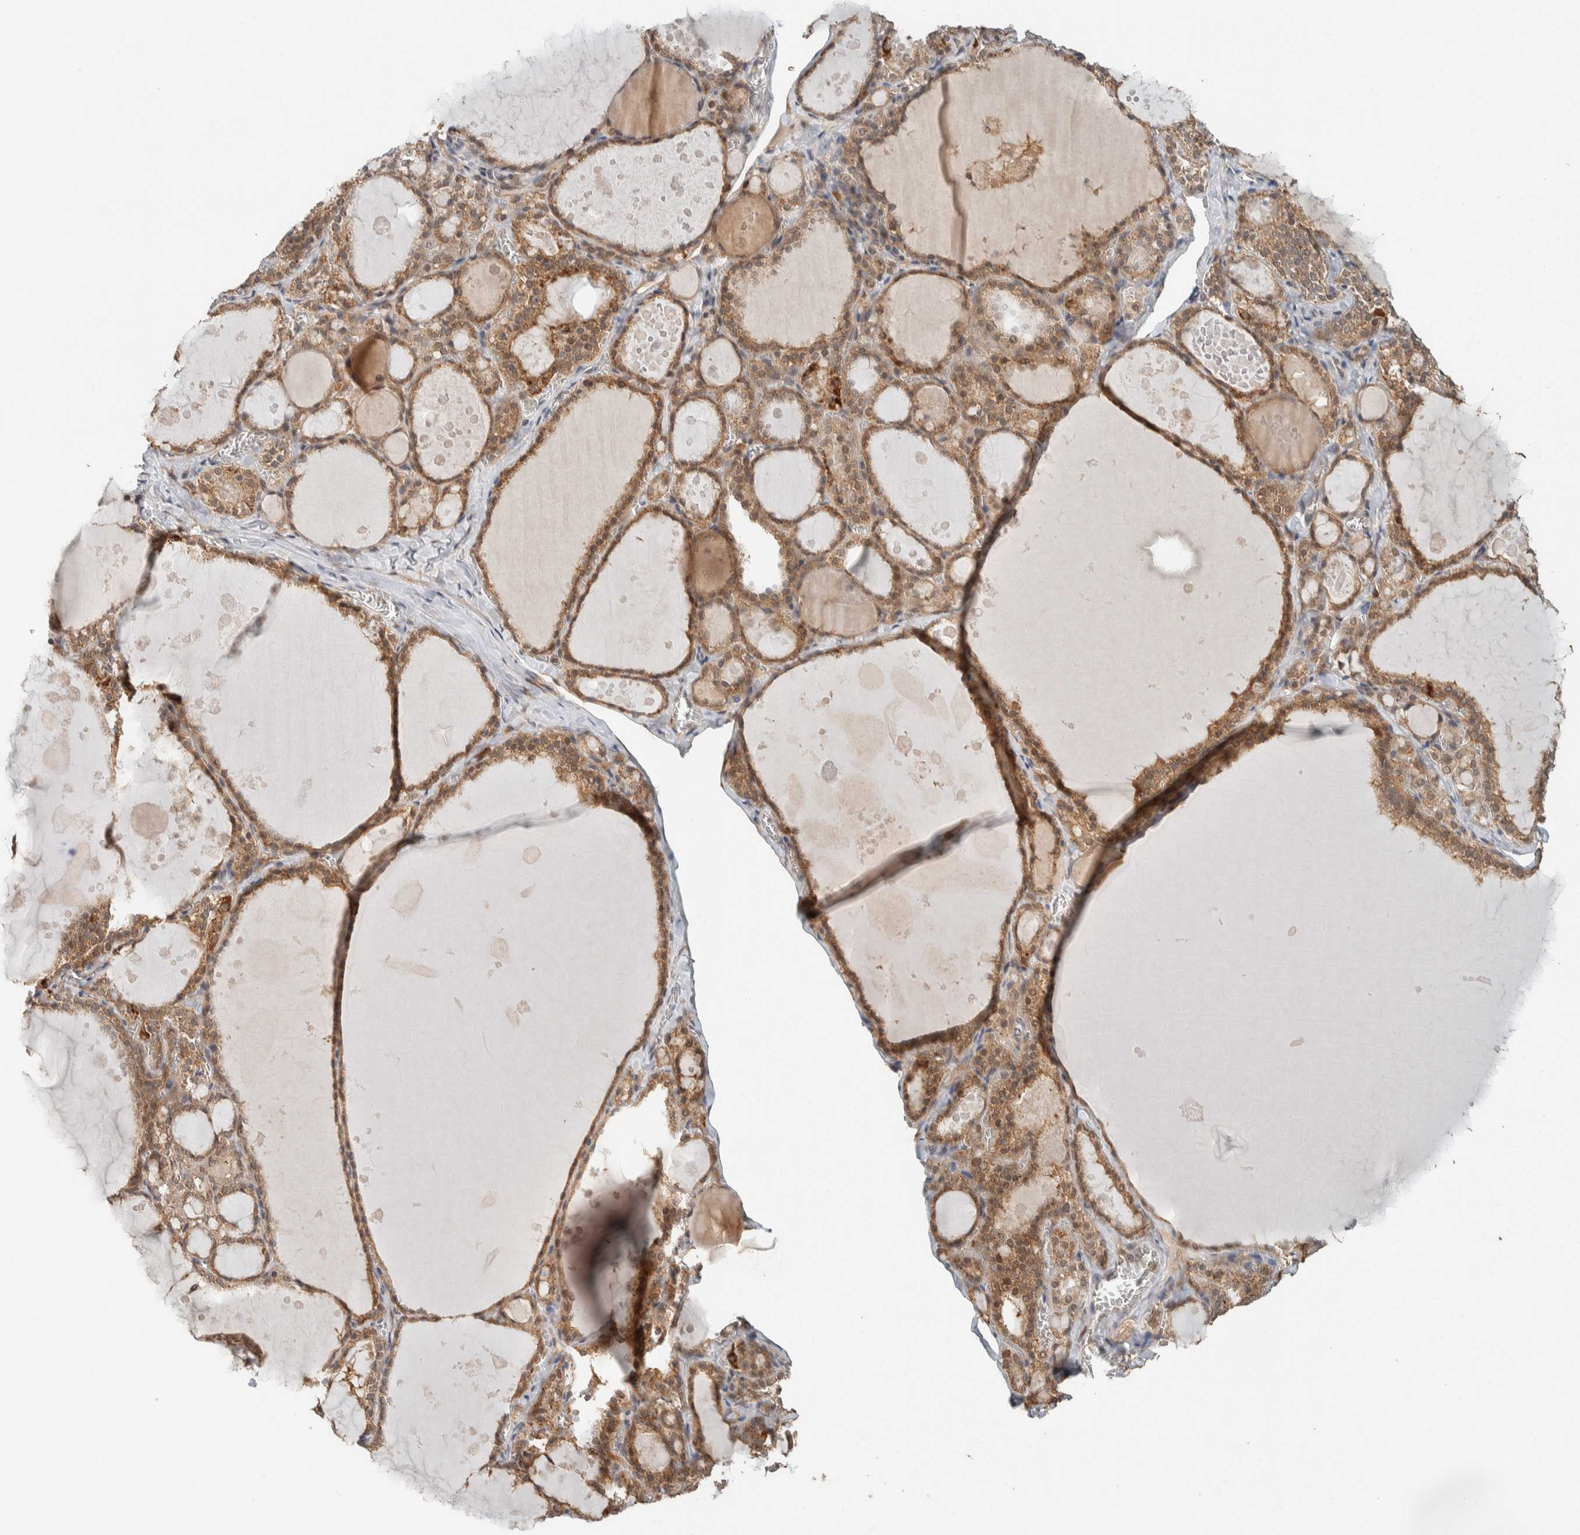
{"staining": {"intensity": "moderate", "quantity": ">75%", "location": "cytoplasmic/membranous"}, "tissue": "thyroid gland", "cell_type": "Glandular cells", "image_type": "normal", "snomed": [{"axis": "morphology", "description": "Normal tissue, NOS"}, {"axis": "topography", "description": "Thyroid gland"}], "caption": "Immunohistochemistry of normal human thyroid gland demonstrates medium levels of moderate cytoplasmic/membranous positivity in about >75% of glandular cells.", "gene": "ZNF567", "patient": {"sex": "male", "age": 56}}